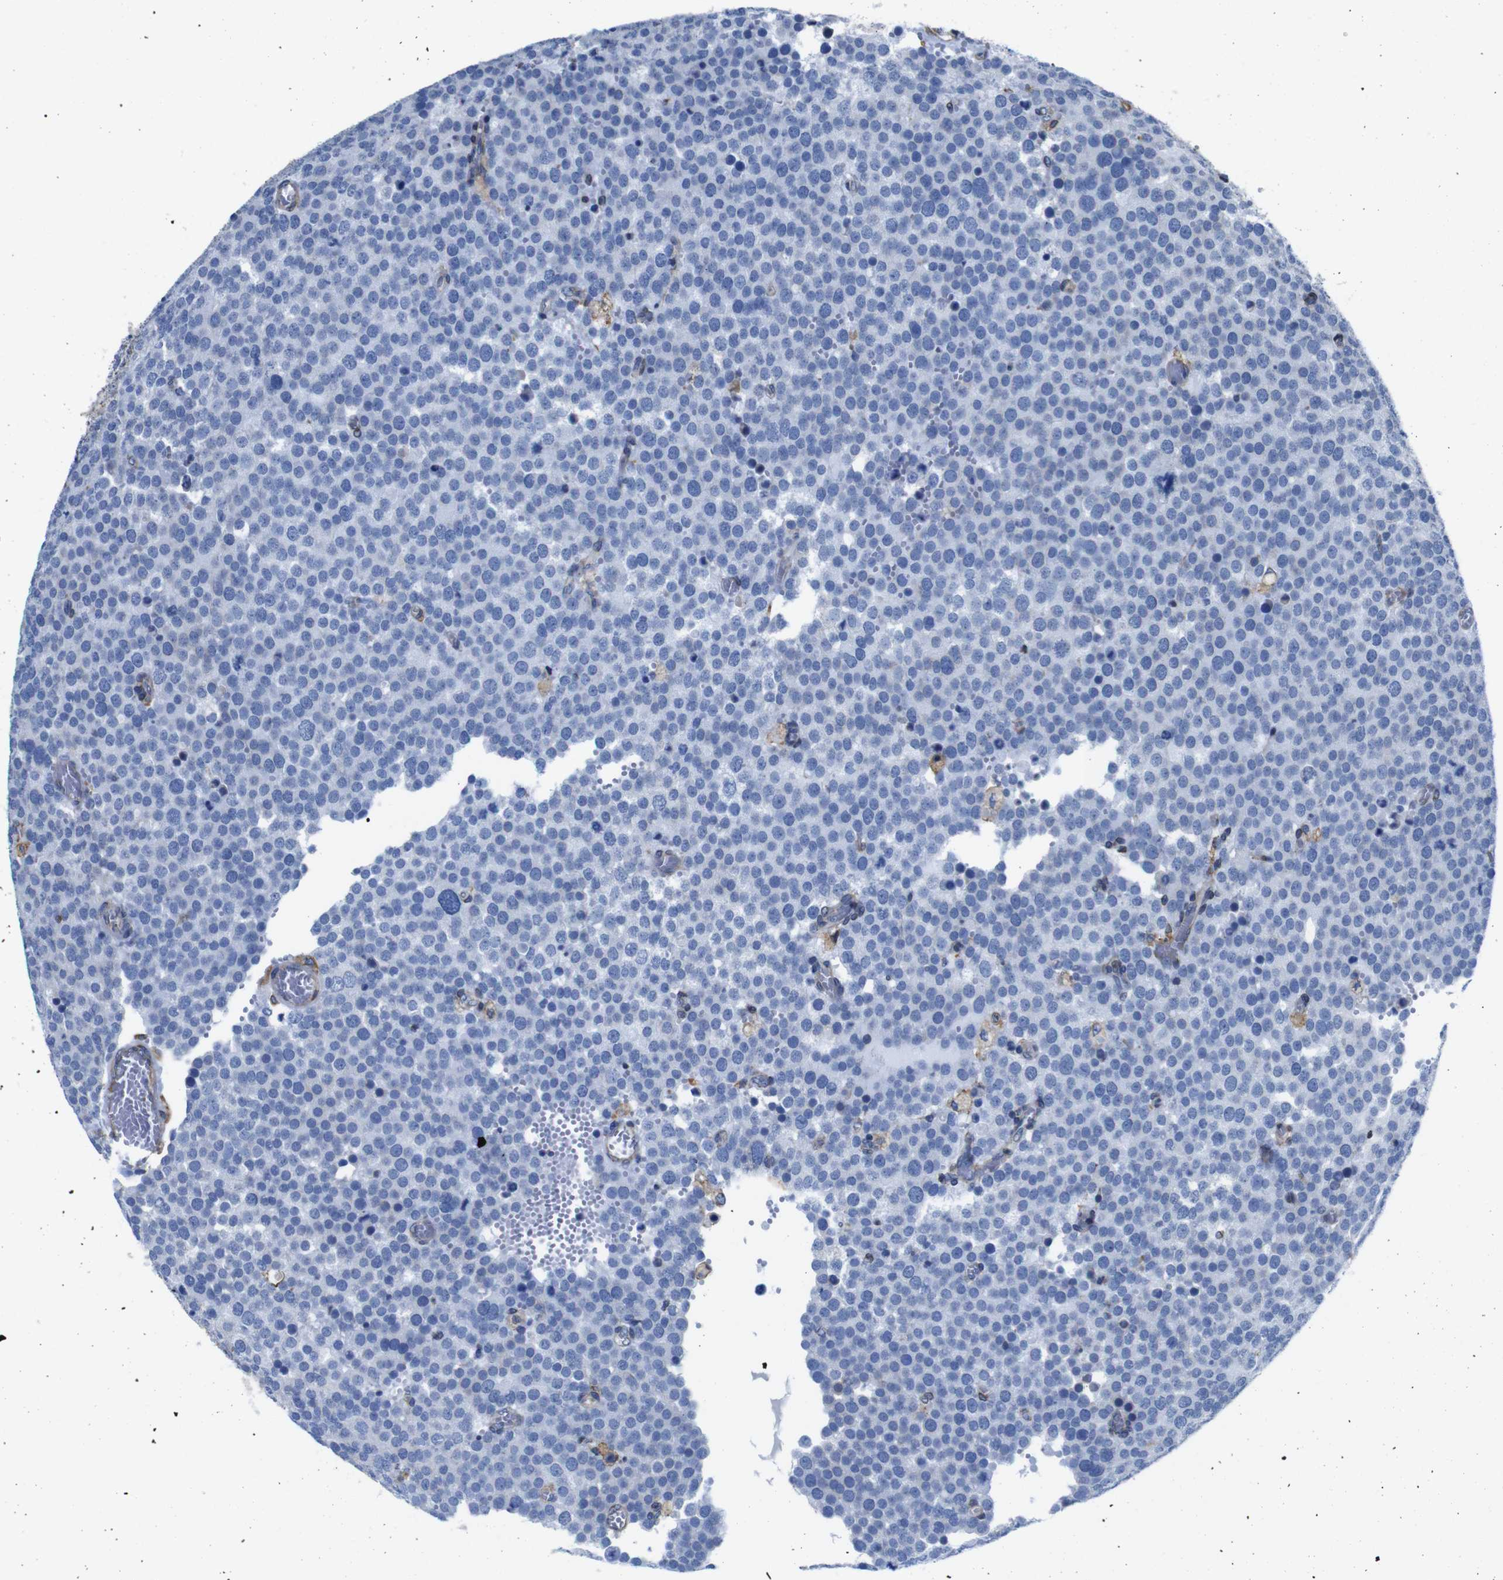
{"staining": {"intensity": "negative", "quantity": "none", "location": "none"}, "tissue": "testis cancer", "cell_type": "Tumor cells", "image_type": "cancer", "snomed": [{"axis": "morphology", "description": "Normal tissue, NOS"}, {"axis": "morphology", "description": "Seminoma, NOS"}, {"axis": "topography", "description": "Testis"}], "caption": "Tumor cells are negative for protein expression in human seminoma (testis). (DAB (3,3'-diaminobenzidine) immunohistochemistry (IHC) with hematoxylin counter stain).", "gene": "PPIB", "patient": {"sex": "male", "age": 71}}